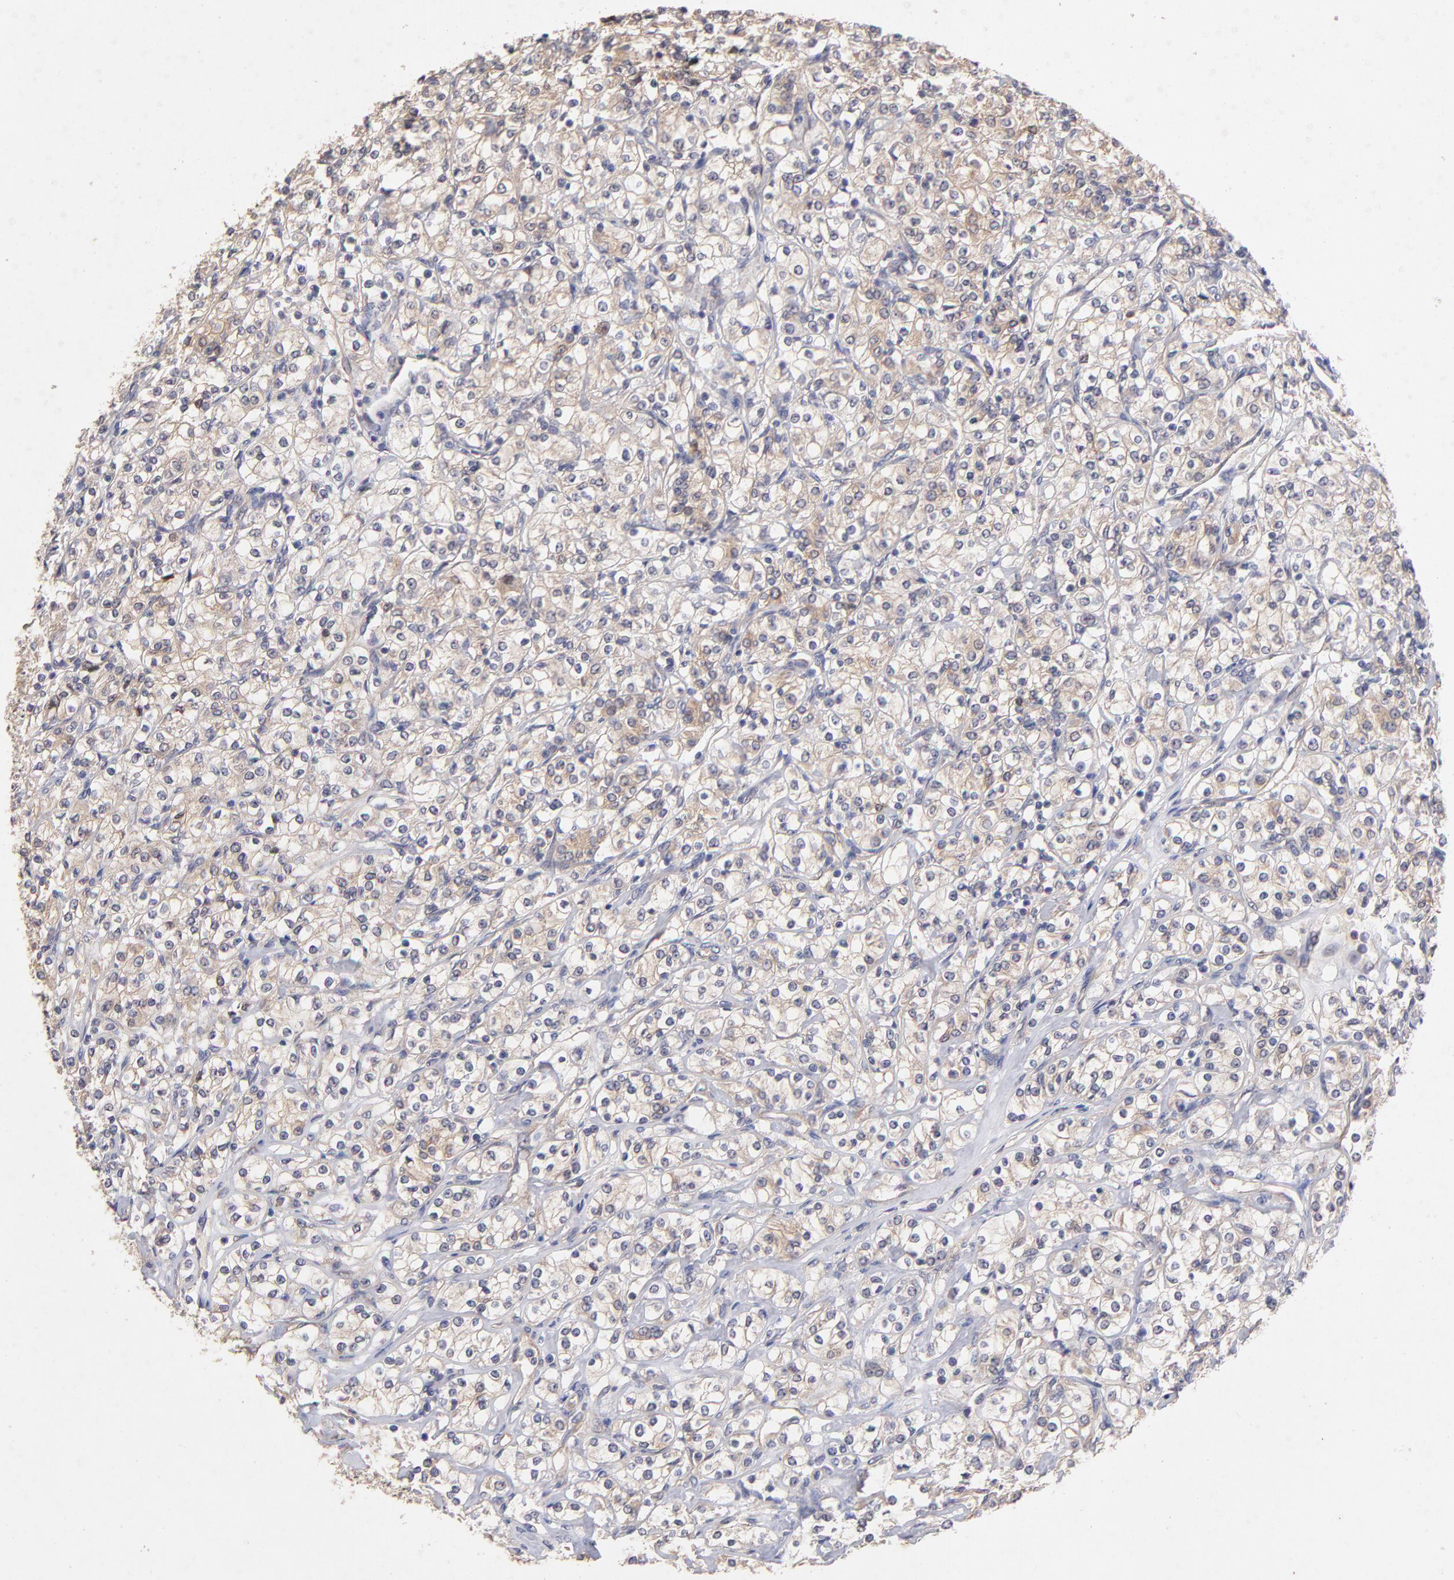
{"staining": {"intensity": "weak", "quantity": "25%-75%", "location": "cytoplasmic/membranous"}, "tissue": "renal cancer", "cell_type": "Tumor cells", "image_type": "cancer", "snomed": [{"axis": "morphology", "description": "Adenocarcinoma, NOS"}, {"axis": "topography", "description": "Kidney"}], "caption": "Adenocarcinoma (renal) was stained to show a protein in brown. There is low levels of weak cytoplasmic/membranous staining in about 25%-75% of tumor cells.", "gene": "STAP2", "patient": {"sex": "male", "age": 77}}